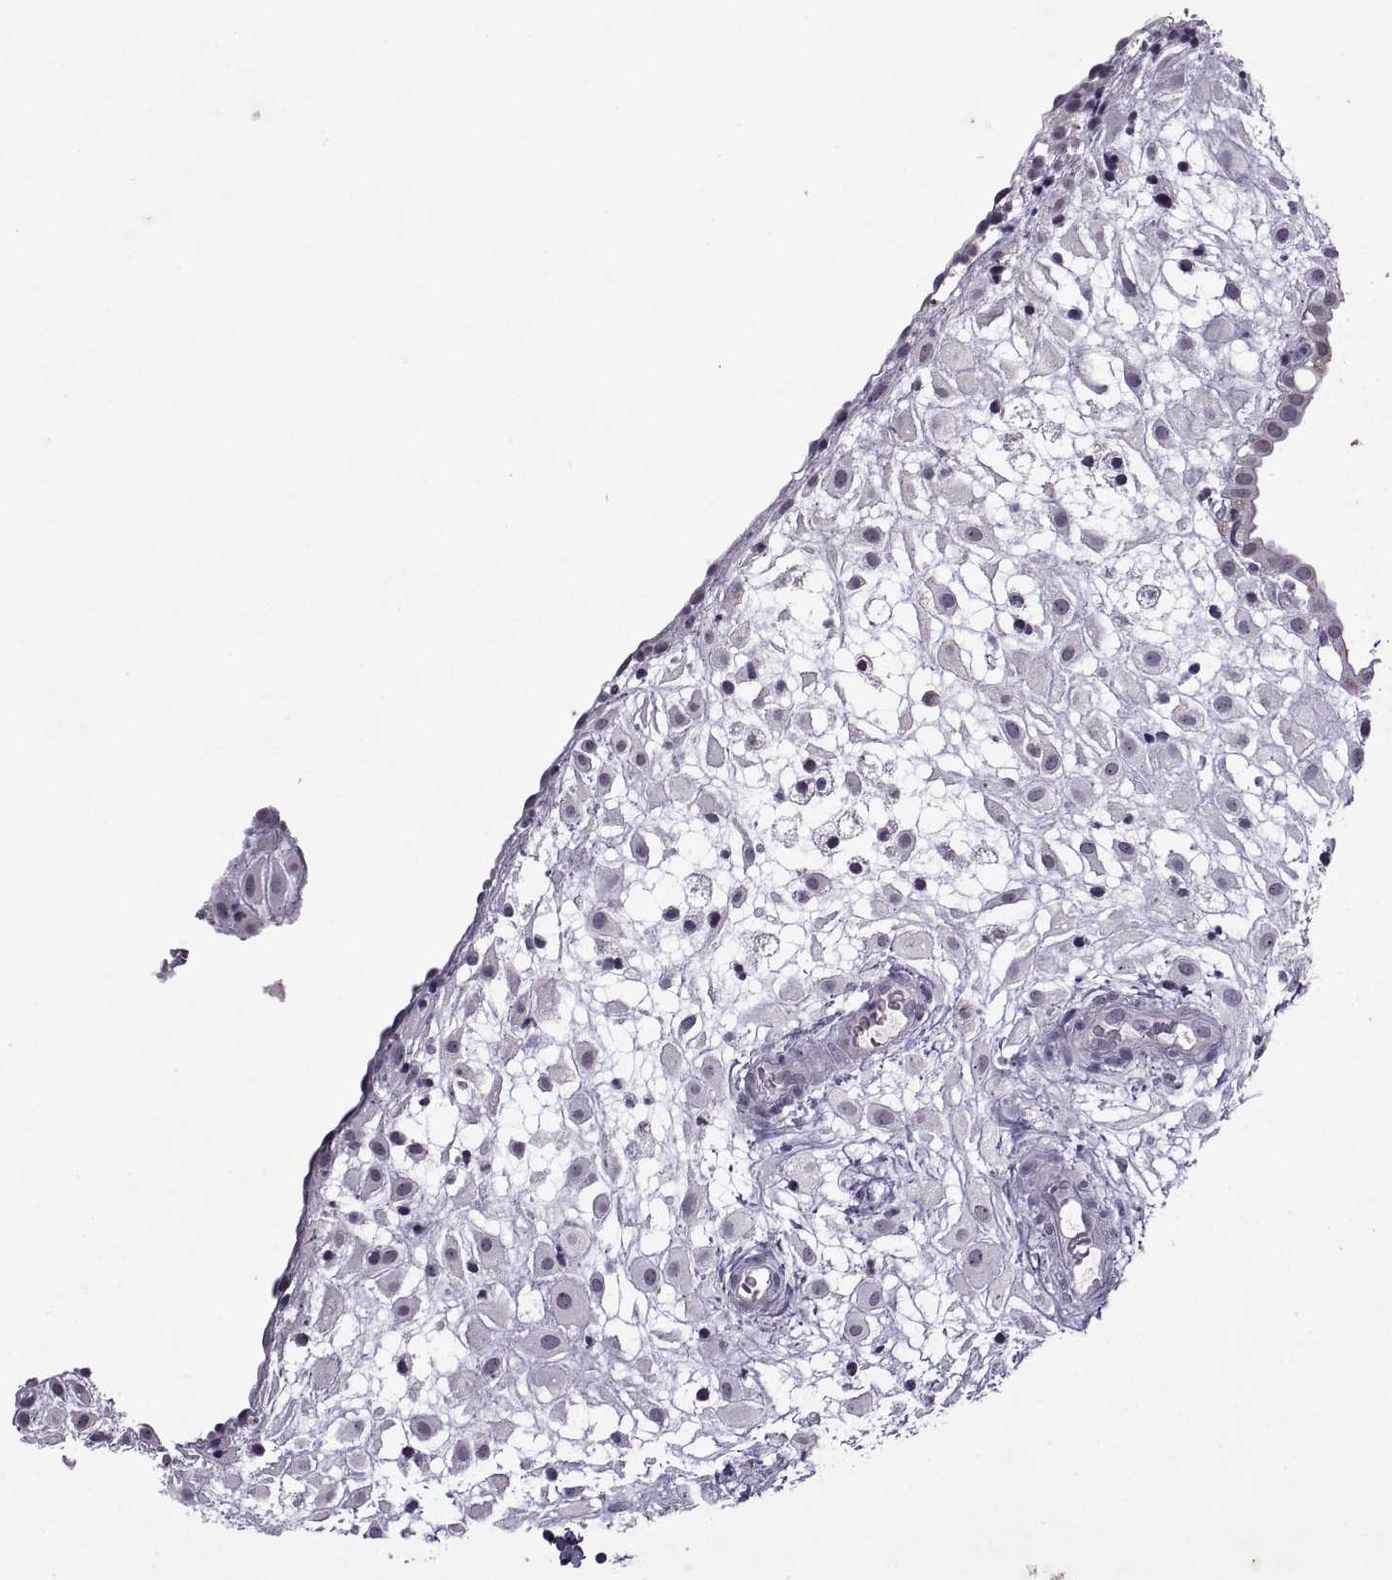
{"staining": {"intensity": "negative", "quantity": "none", "location": "none"}, "tissue": "placenta", "cell_type": "Decidual cells", "image_type": "normal", "snomed": [{"axis": "morphology", "description": "Normal tissue, NOS"}, {"axis": "topography", "description": "Placenta"}], "caption": "High power microscopy image of an immunohistochemistry histopathology image of normal placenta, revealing no significant expression in decidual cells. Brightfield microscopy of immunohistochemistry (IHC) stained with DAB (brown) and hematoxylin (blue), captured at high magnification.", "gene": "SINHCAF", "patient": {"sex": "female", "age": 24}}